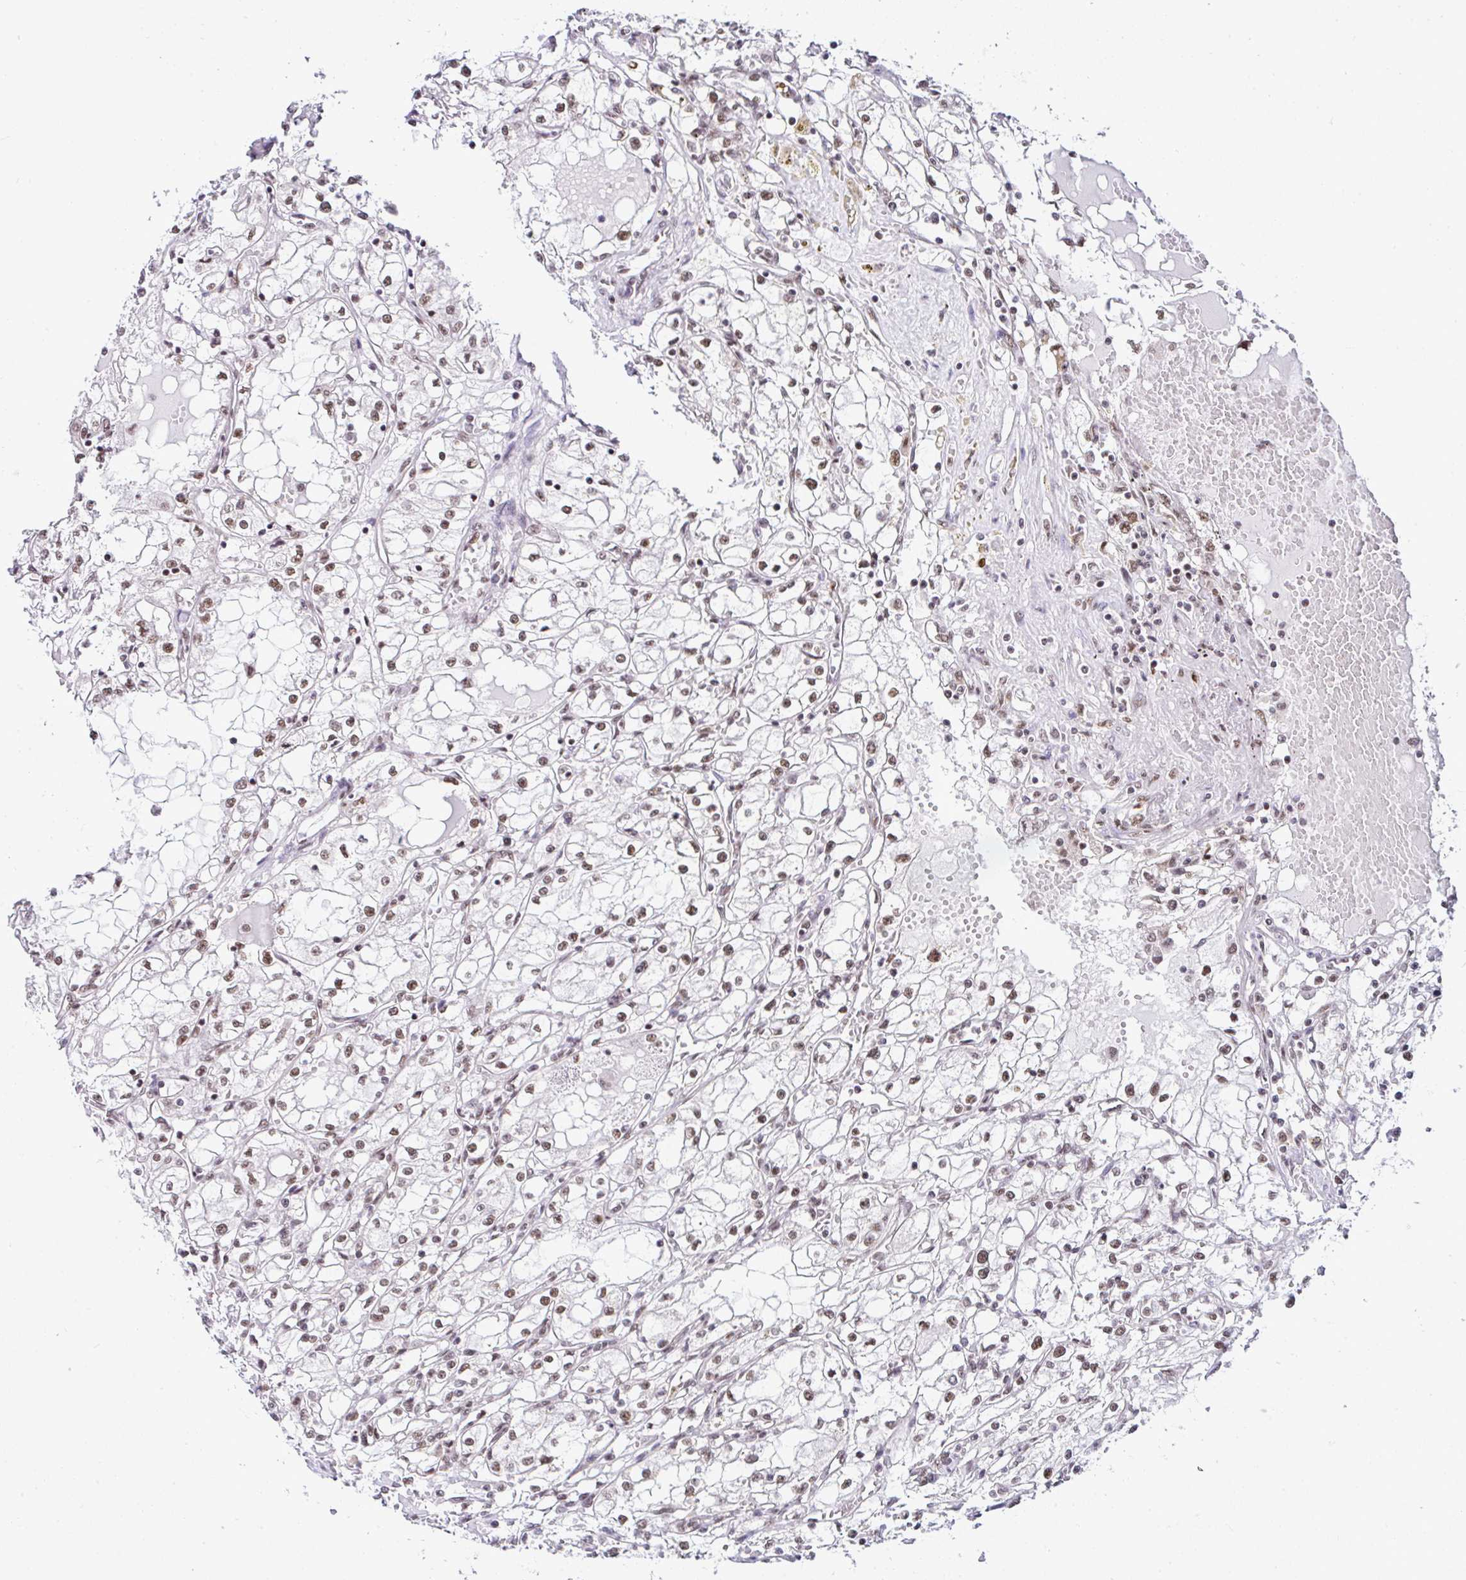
{"staining": {"intensity": "moderate", "quantity": ">75%", "location": "nuclear"}, "tissue": "renal cancer", "cell_type": "Tumor cells", "image_type": "cancer", "snomed": [{"axis": "morphology", "description": "Adenocarcinoma, NOS"}, {"axis": "topography", "description": "Kidney"}], "caption": "The micrograph displays a brown stain indicating the presence of a protein in the nuclear of tumor cells in renal adenocarcinoma. (DAB IHC with brightfield microscopy, high magnification).", "gene": "PTPN2", "patient": {"sex": "male", "age": 56}}